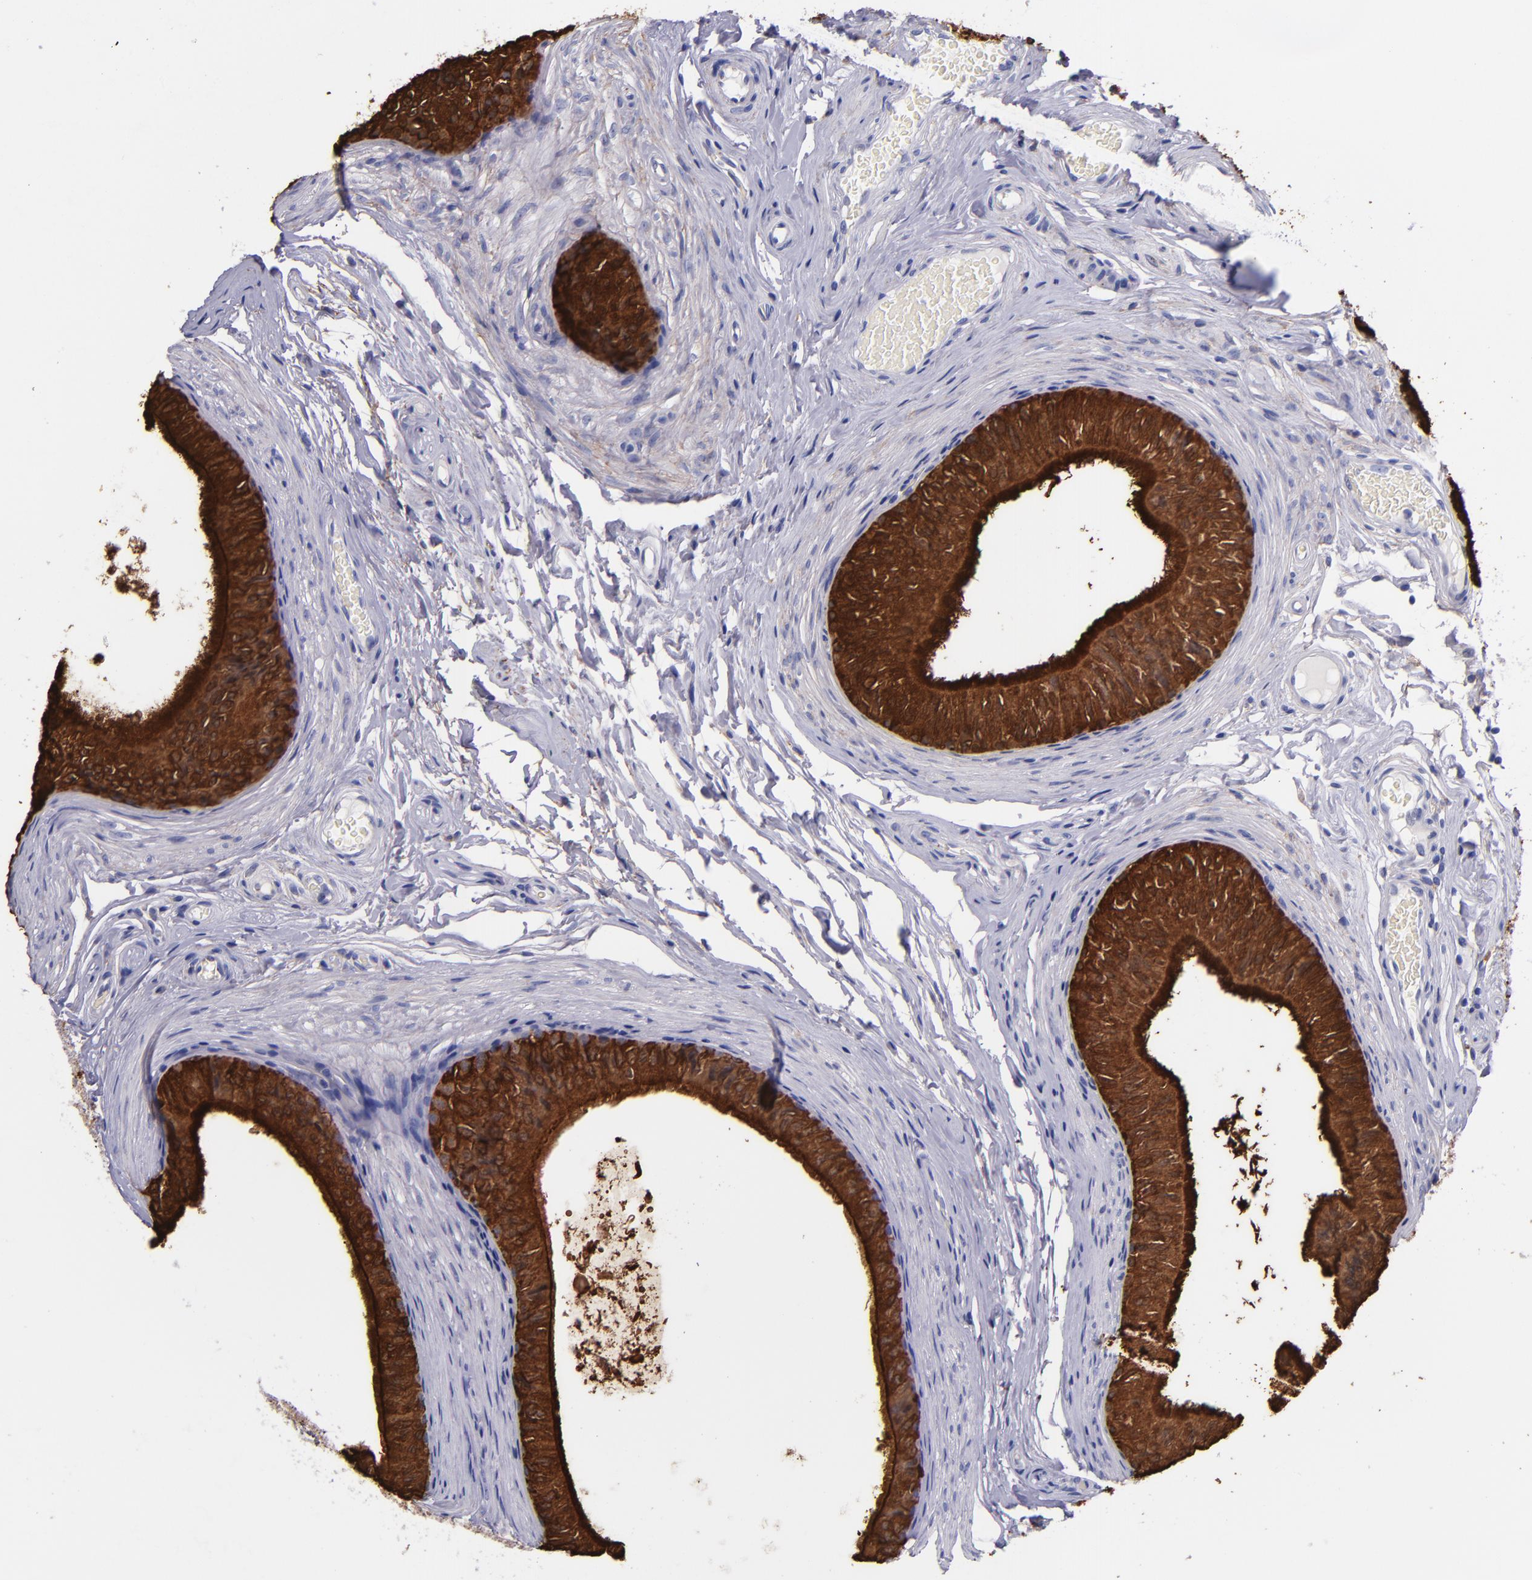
{"staining": {"intensity": "strong", "quantity": ">75%", "location": "cytoplasmic/membranous"}, "tissue": "epididymis", "cell_type": "Glandular cells", "image_type": "normal", "snomed": [{"axis": "morphology", "description": "Normal tissue, NOS"}, {"axis": "topography", "description": "Testis"}, {"axis": "topography", "description": "Epididymis"}], "caption": "This is a micrograph of immunohistochemistry (IHC) staining of normal epididymis, which shows strong positivity in the cytoplasmic/membranous of glandular cells.", "gene": "IVL", "patient": {"sex": "male", "age": 36}}